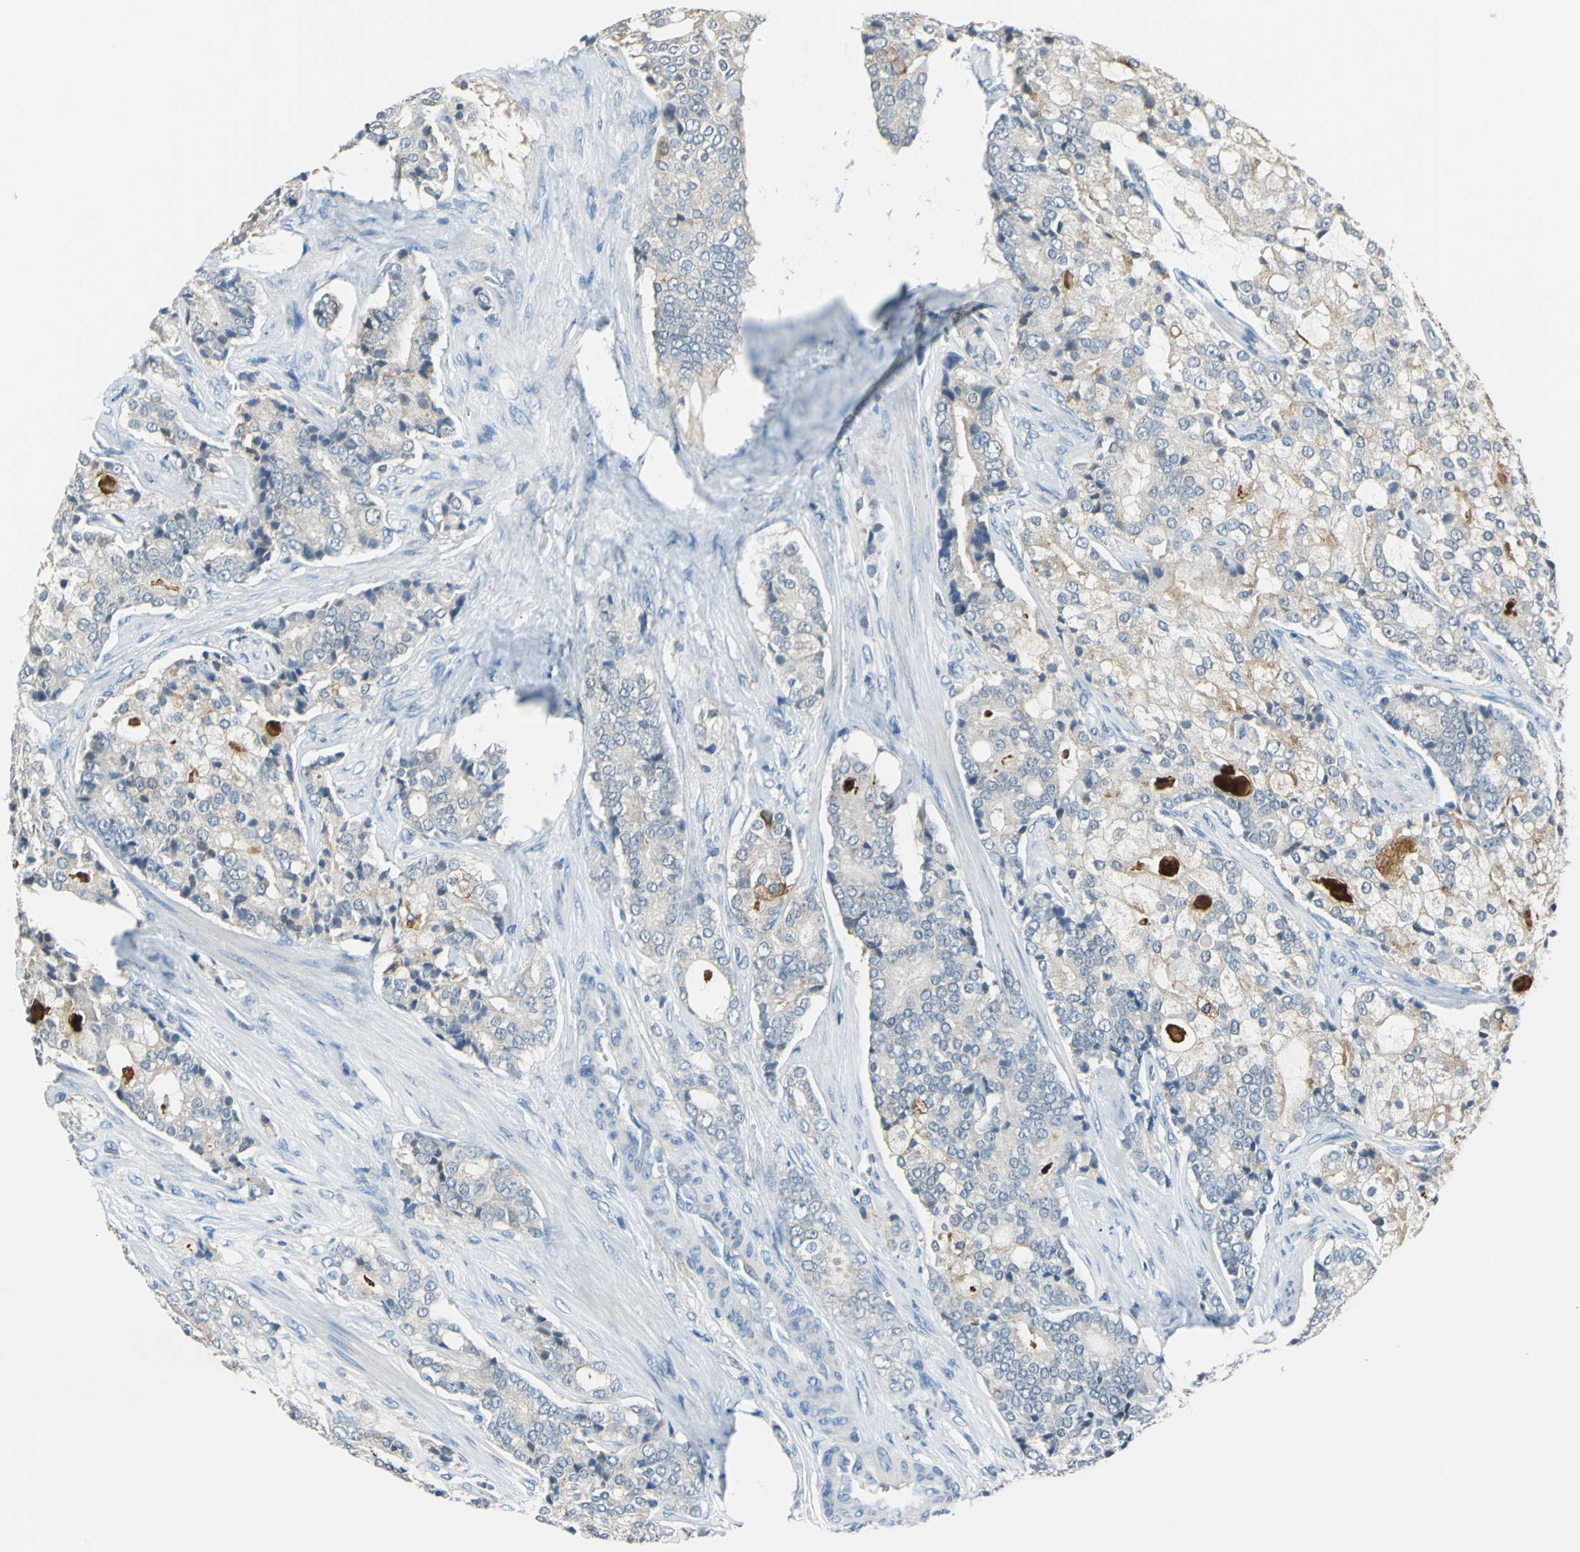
{"staining": {"intensity": "weak", "quantity": ">75%", "location": "cytoplasmic/membranous"}, "tissue": "prostate cancer", "cell_type": "Tumor cells", "image_type": "cancer", "snomed": [{"axis": "morphology", "description": "Adenocarcinoma, Low grade"}, {"axis": "topography", "description": "Prostate"}], "caption": "Immunohistochemistry histopathology image of neoplastic tissue: human adenocarcinoma (low-grade) (prostate) stained using IHC demonstrates low levels of weak protein expression localized specifically in the cytoplasmic/membranous of tumor cells, appearing as a cytoplasmic/membranous brown color.", "gene": "CPA3", "patient": {"sex": "male", "age": 58}}